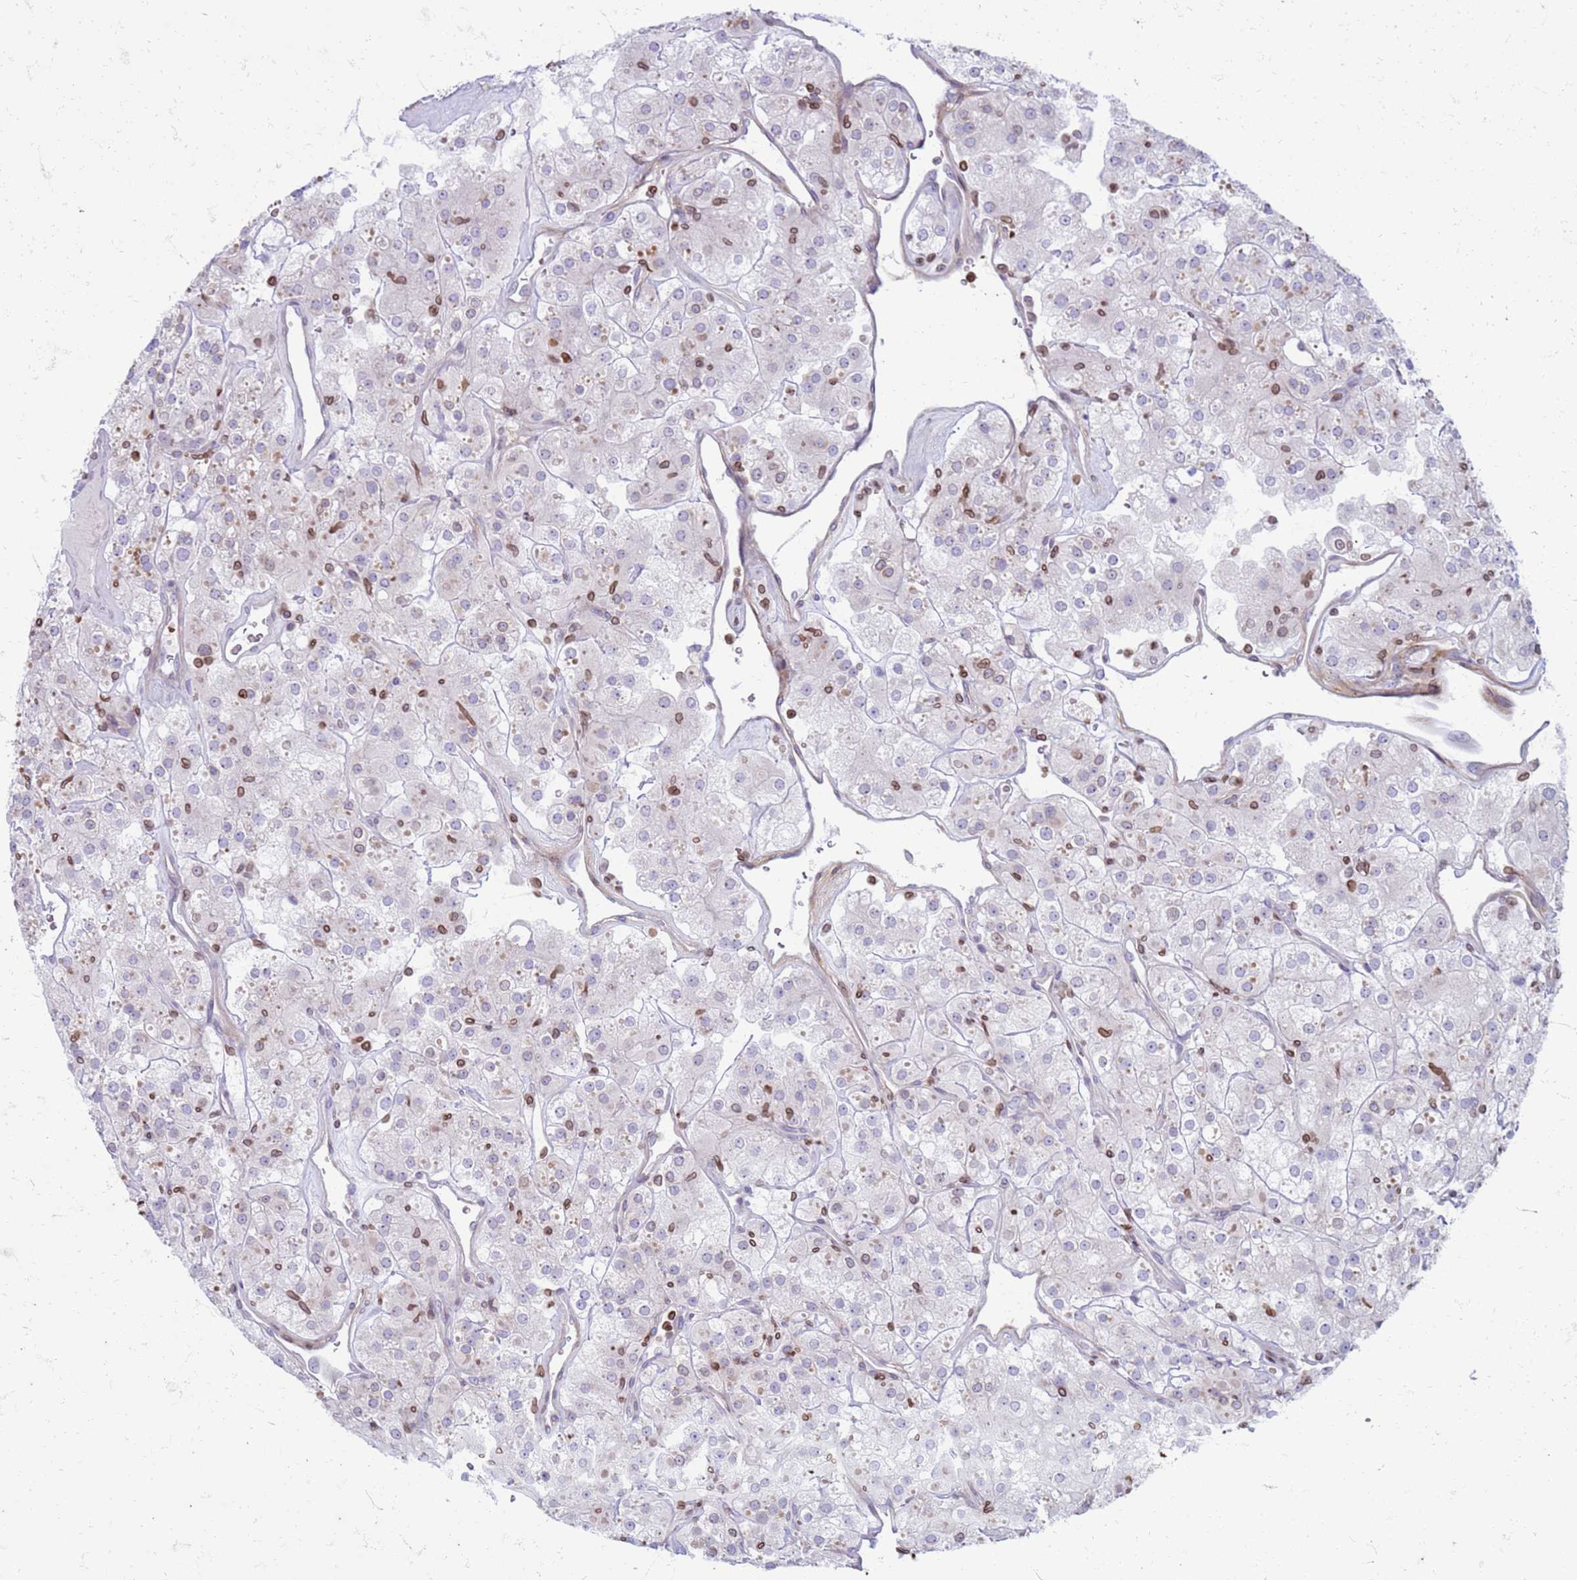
{"staining": {"intensity": "negative", "quantity": "none", "location": "none"}, "tissue": "renal cancer", "cell_type": "Tumor cells", "image_type": "cancer", "snomed": [{"axis": "morphology", "description": "Adenocarcinoma, NOS"}, {"axis": "topography", "description": "Kidney"}], "caption": "High magnification brightfield microscopy of renal adenocarcinoma stained with DAB (brown) and counterstained with hematoxylin (blue): tumor cells show no significant positivity. (DAB immunohistochemistry, high magnification).", "gene": "METTL25B", "patient": {"sex": "male", "age": 77}}